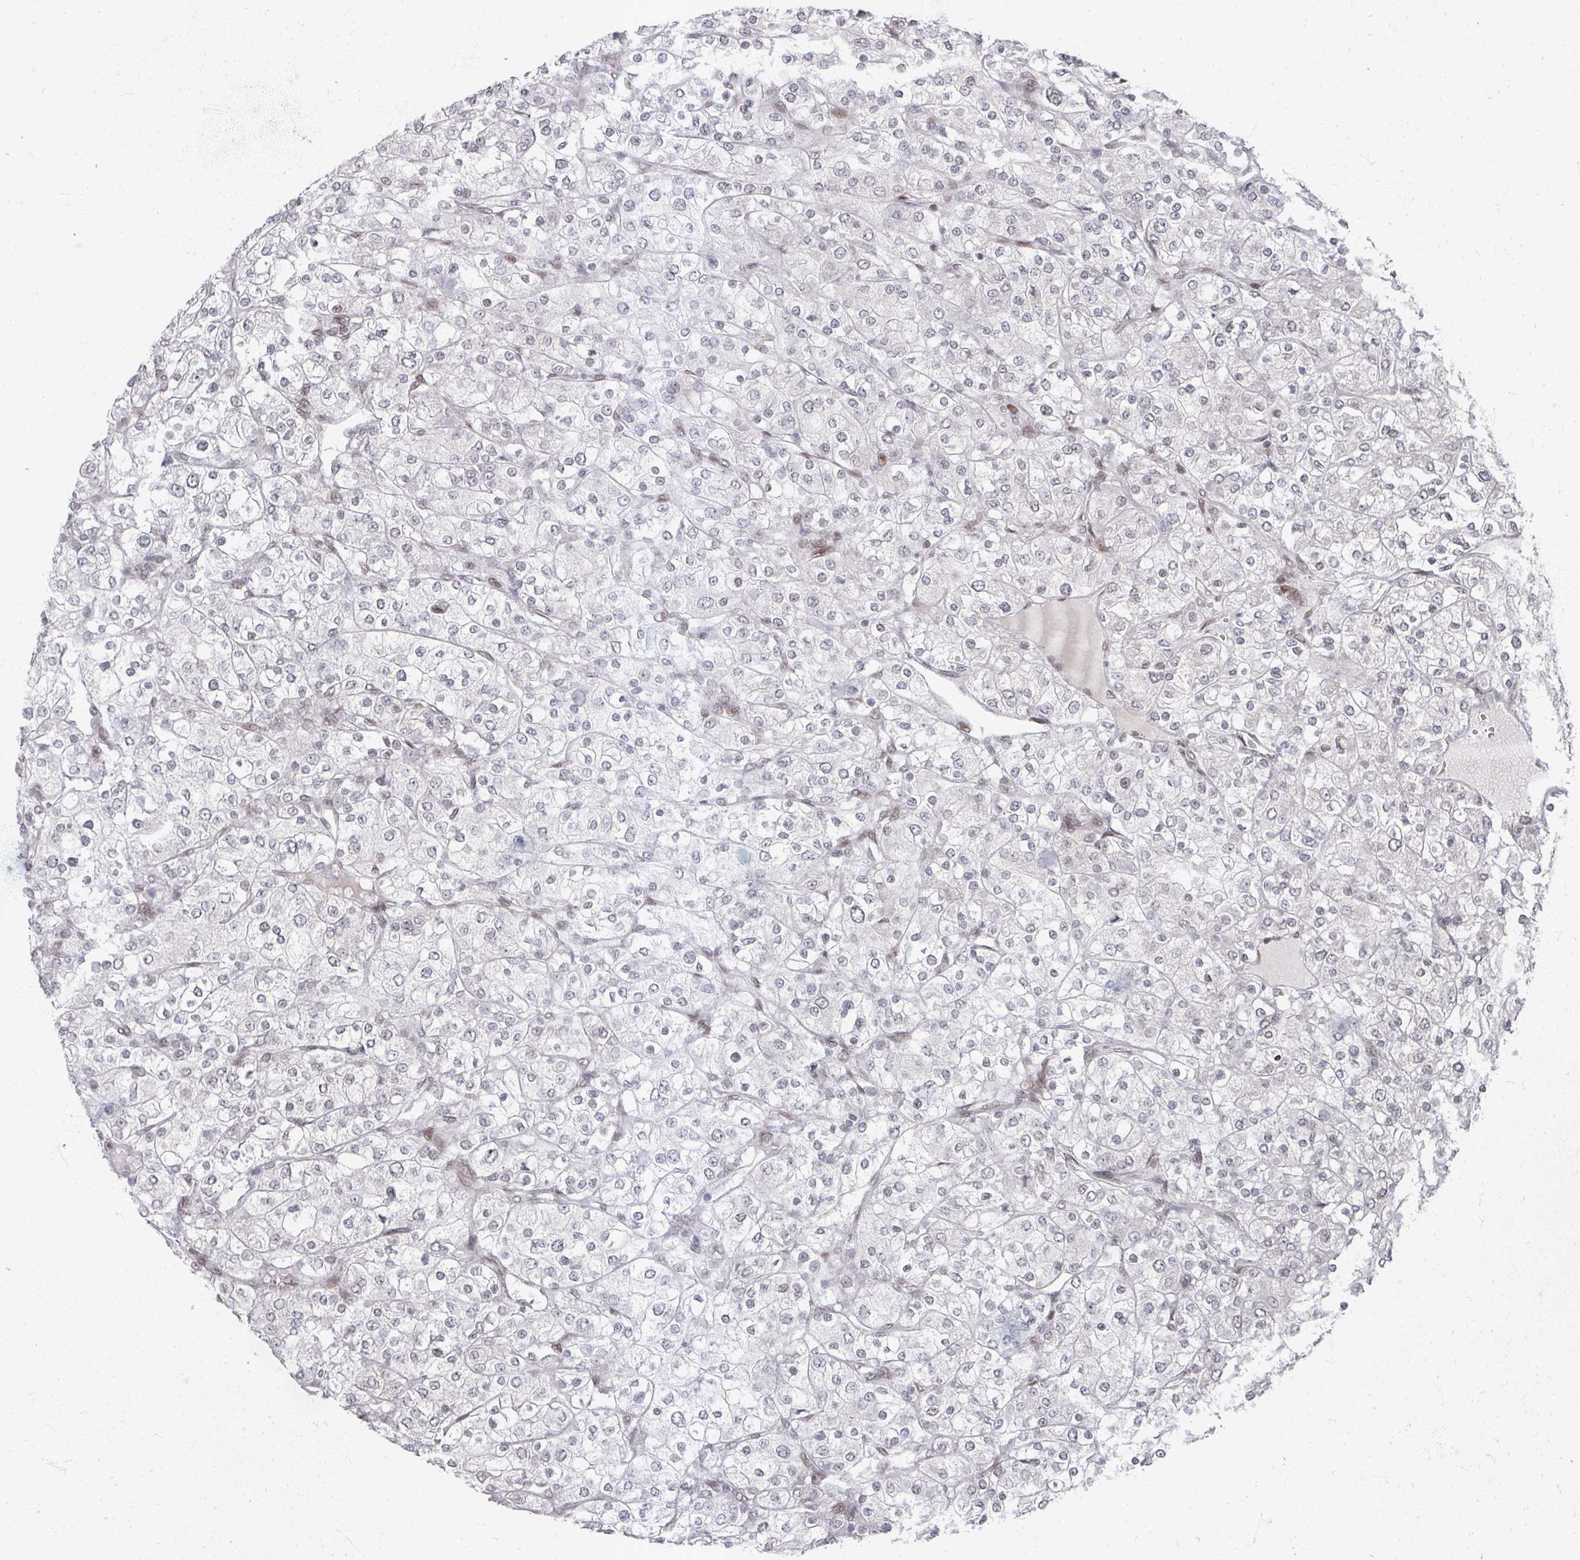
{"staining": {"intensity": "negative", "quantity": "none", "location": "none"}, "tissue": "renal cancer", "cell_type": "Tumor cells", "image_type": "cancer", "snomed": [{"axis": "morphology", "description": "Adenocarcinoma, NOS"}, {"axis": "topography", "description": "Kidney"}], "caption": "A high-resolution image shows immunohistochemistry staining of renal cancer, which displays no significant expression in tumor cells.", "gene": "PSKH1", "patient": {"sex": "male", "age": 80}}